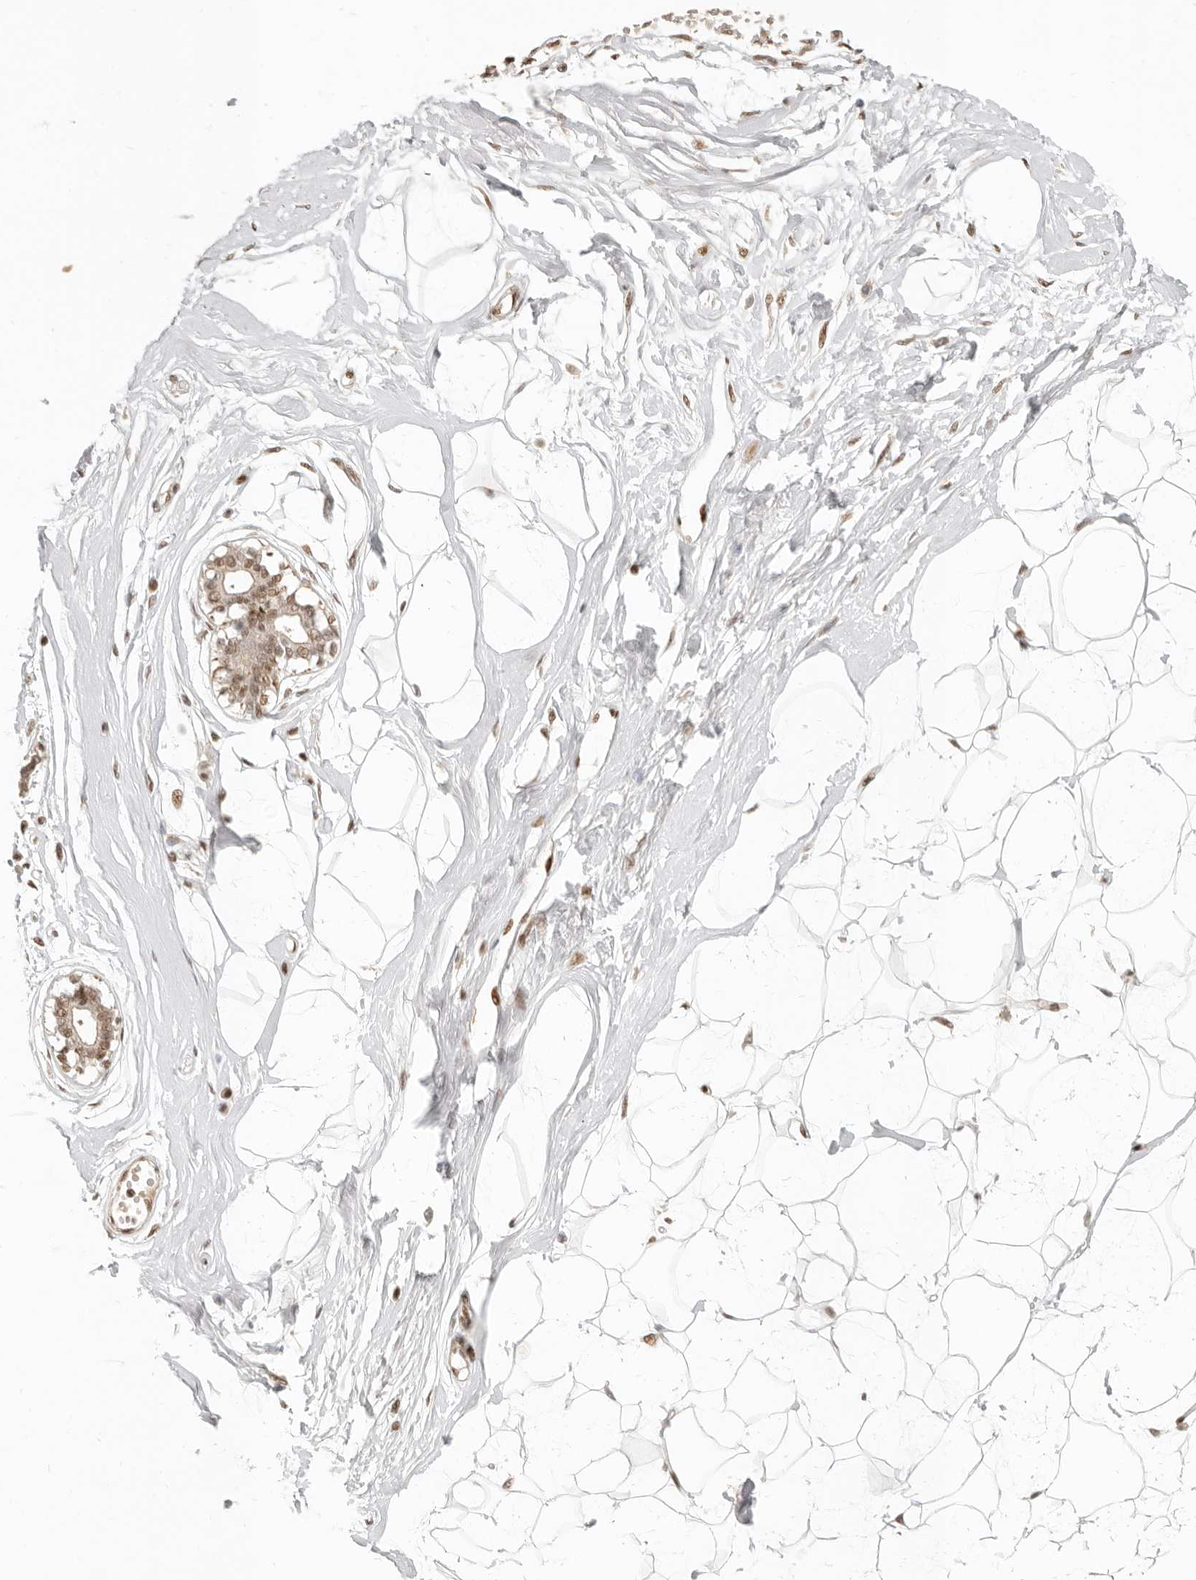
{"staining": {"intensity": "moderate", "quantity": ">75%", "location": "nuclear"}, "tissue": "breast", "cell_type": "Adipocytes", "image_type": "normal", "snomed": [{"axis": "morphology", "description": "Normal tissue, NOS"}, {"axis": "topography", "description": "Breast"}], "caption": "Breast stained with a brown dye shows moderate nuclear positive expression in approximately >75% of adipocytes.", "gene": "GABPA", "patient": {"sex": "female", "age": 45}}